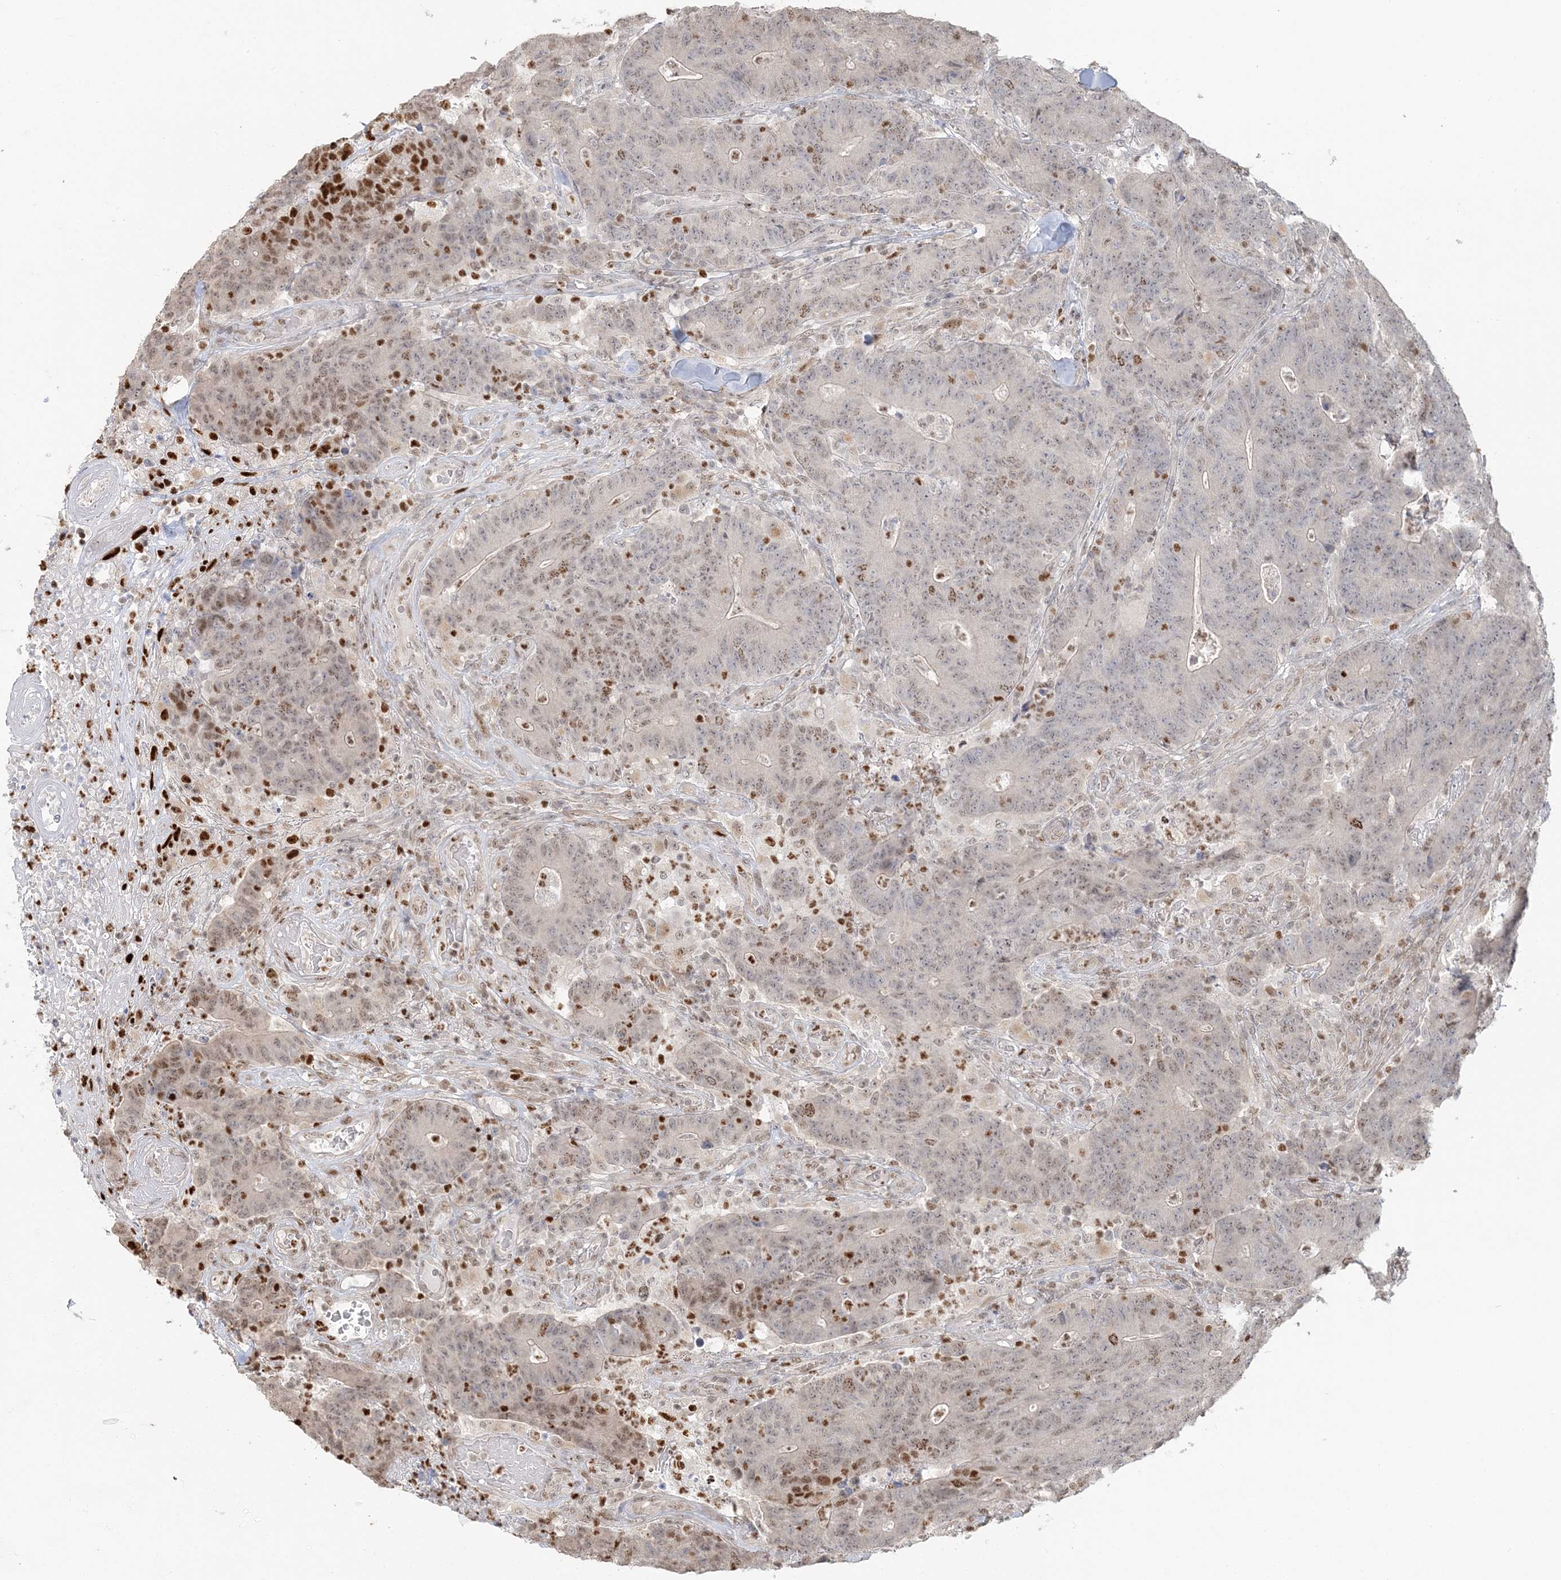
{"staining": {"intensity": "moderate", "quantity": "25%-75%", "location": "nuclear"}, "tissue": "colorectal cancer", "cell_type": "Tumor cells", "image_type": "cancer", "snomed": [{"axis": "morphology", "description": "Normal tissue, NOS"}, {"axis": "morphology", "description": "Adenocarcinoma, NOS"}, {"axis": "topography", "description": "Colon"}], "caption": "Protein staining of colorectal adenocarcinoma tissue exhibits moderate nuclear expression in about 25%-75% of tumor cells. The staining was performed using DAB, with brown indicating positive protein expression. Nuclei are stained blue with hematoxylin.", "gene": "SUMO2", "patient": {"sex": "female", "age": 75}}